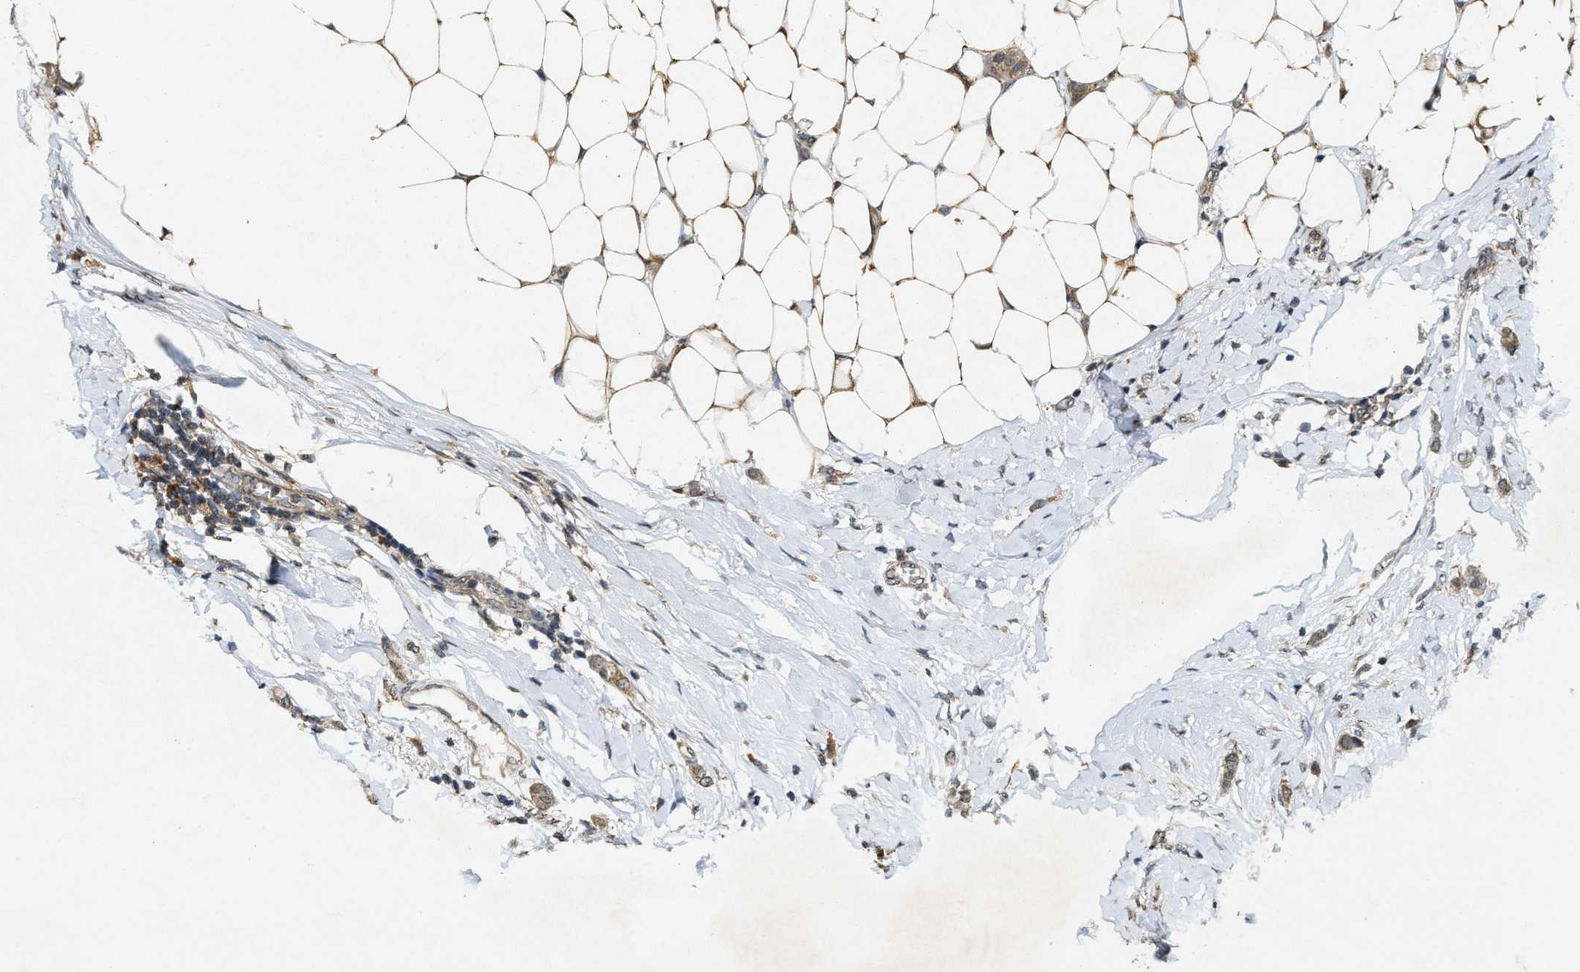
{"staining": {"intensity": "weak", "quantity": ">75%", "location": "cytoplasmic/membranous"}, "tissue": "breast cancer", "cell_type": "Tumor cells", "image_type": "cancer", "snomed": [{"axis": "morphology", "description": "Lobular carcinoma"}, {"axis": "topography", "description": "Breast"}], "caption": "Human breast cancer (lobular carcinoma) stained with a protein marker displays weak staining in tumor cells.", "gene": "KIF21A", "patient": {"sex": "female", "age": 55}}